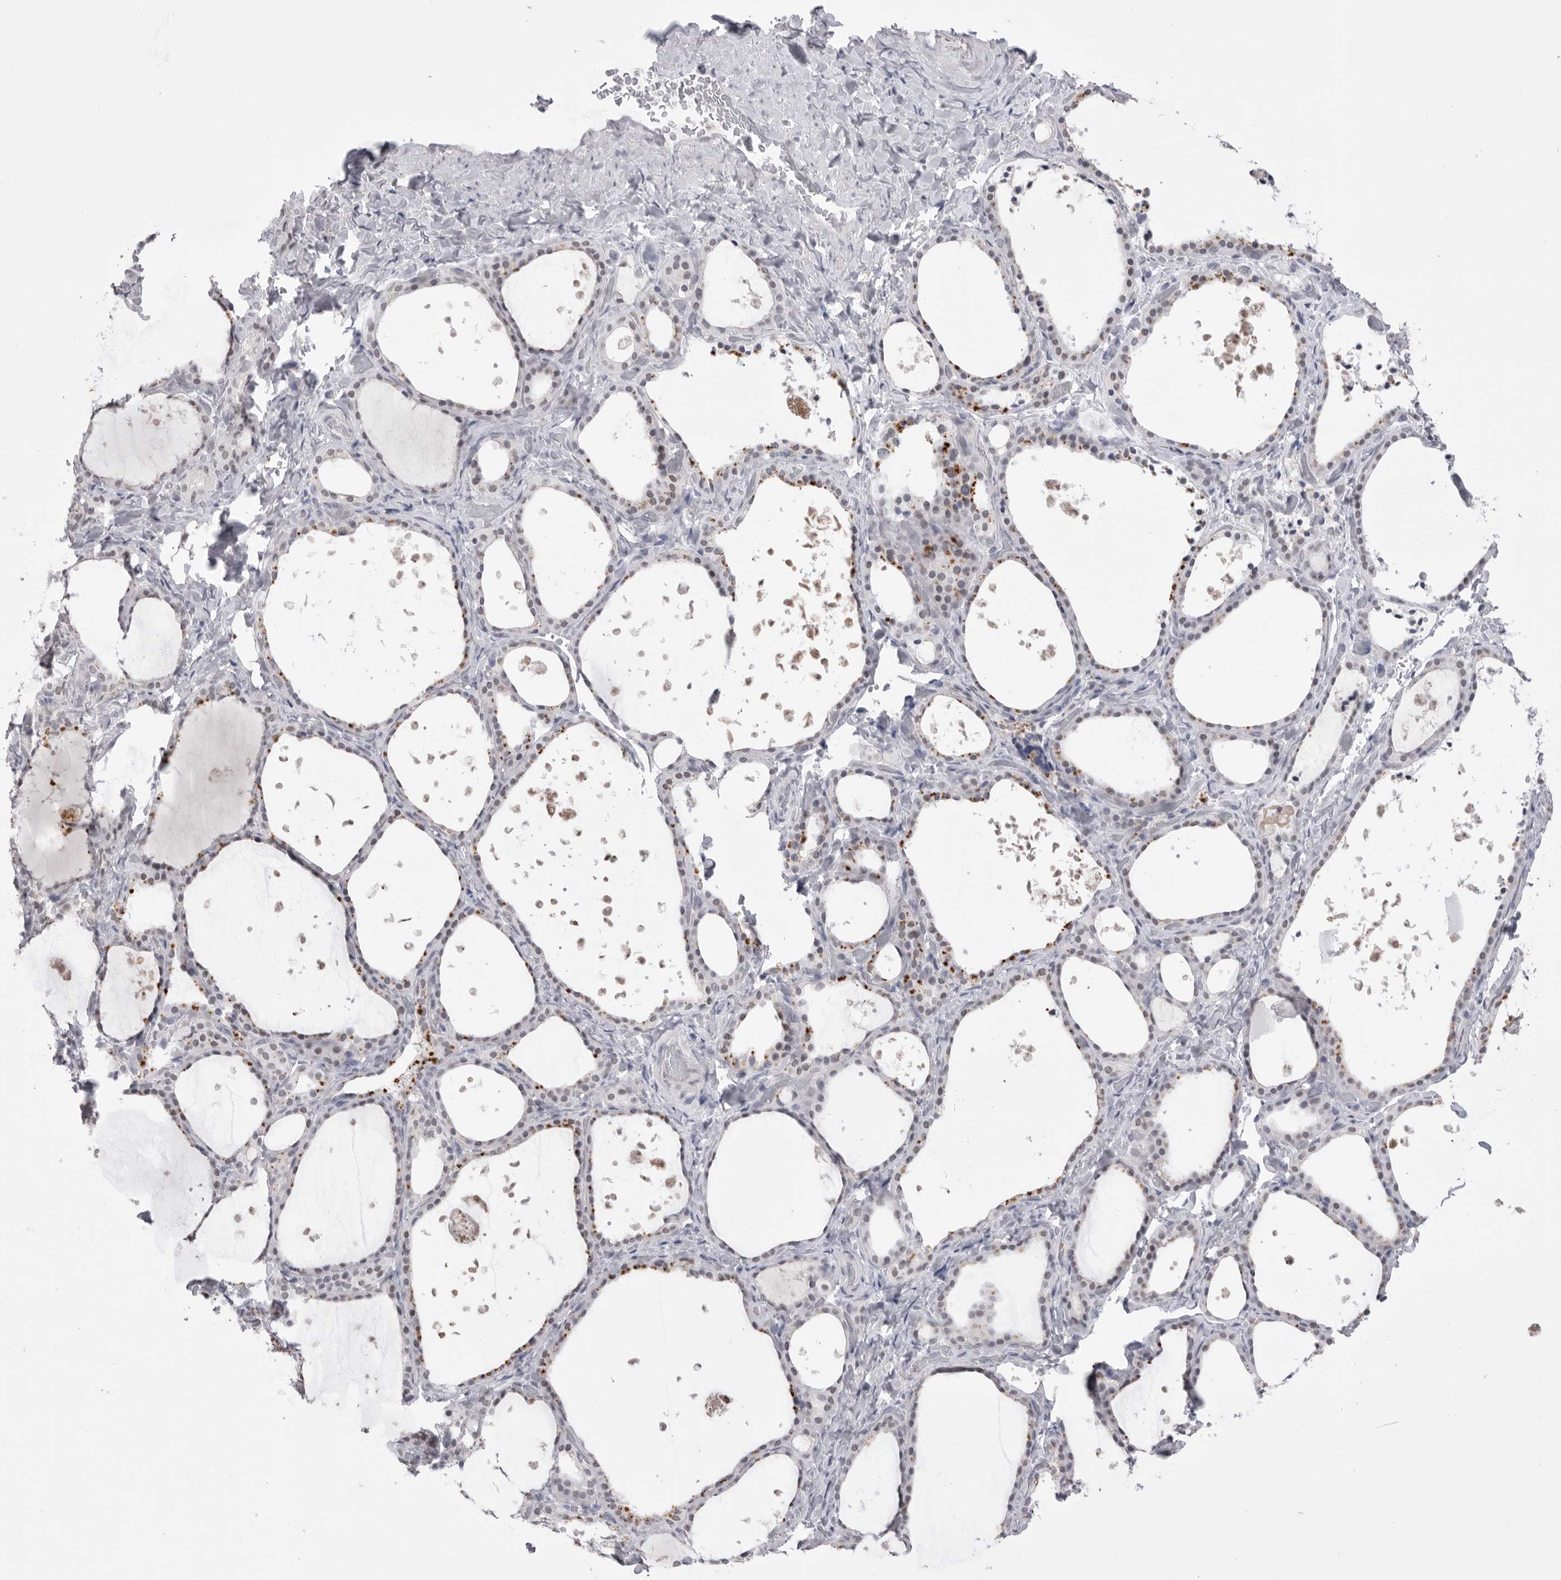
{"staining": {"intensity": "moderate", "quantity": "<25%", "location": "cytoplasmic/membranous"}, "tissue": "thyroid gland", "cell_type": "Glandular cells", "image_type": "normal", "snomed": [{"axis": "morphology", "description": "Normal tissue, NOS"}, {"axis": "topography", "description": "Thyroid gland"}], "caption": "Thyroid gland stained with a brown dye displays moderate cytoplasmic/membranous positive positivity in approximately <25% of glandular cells.", "gene": "ZBTB7B", "patient": {"sex": "female", "age": 44}}